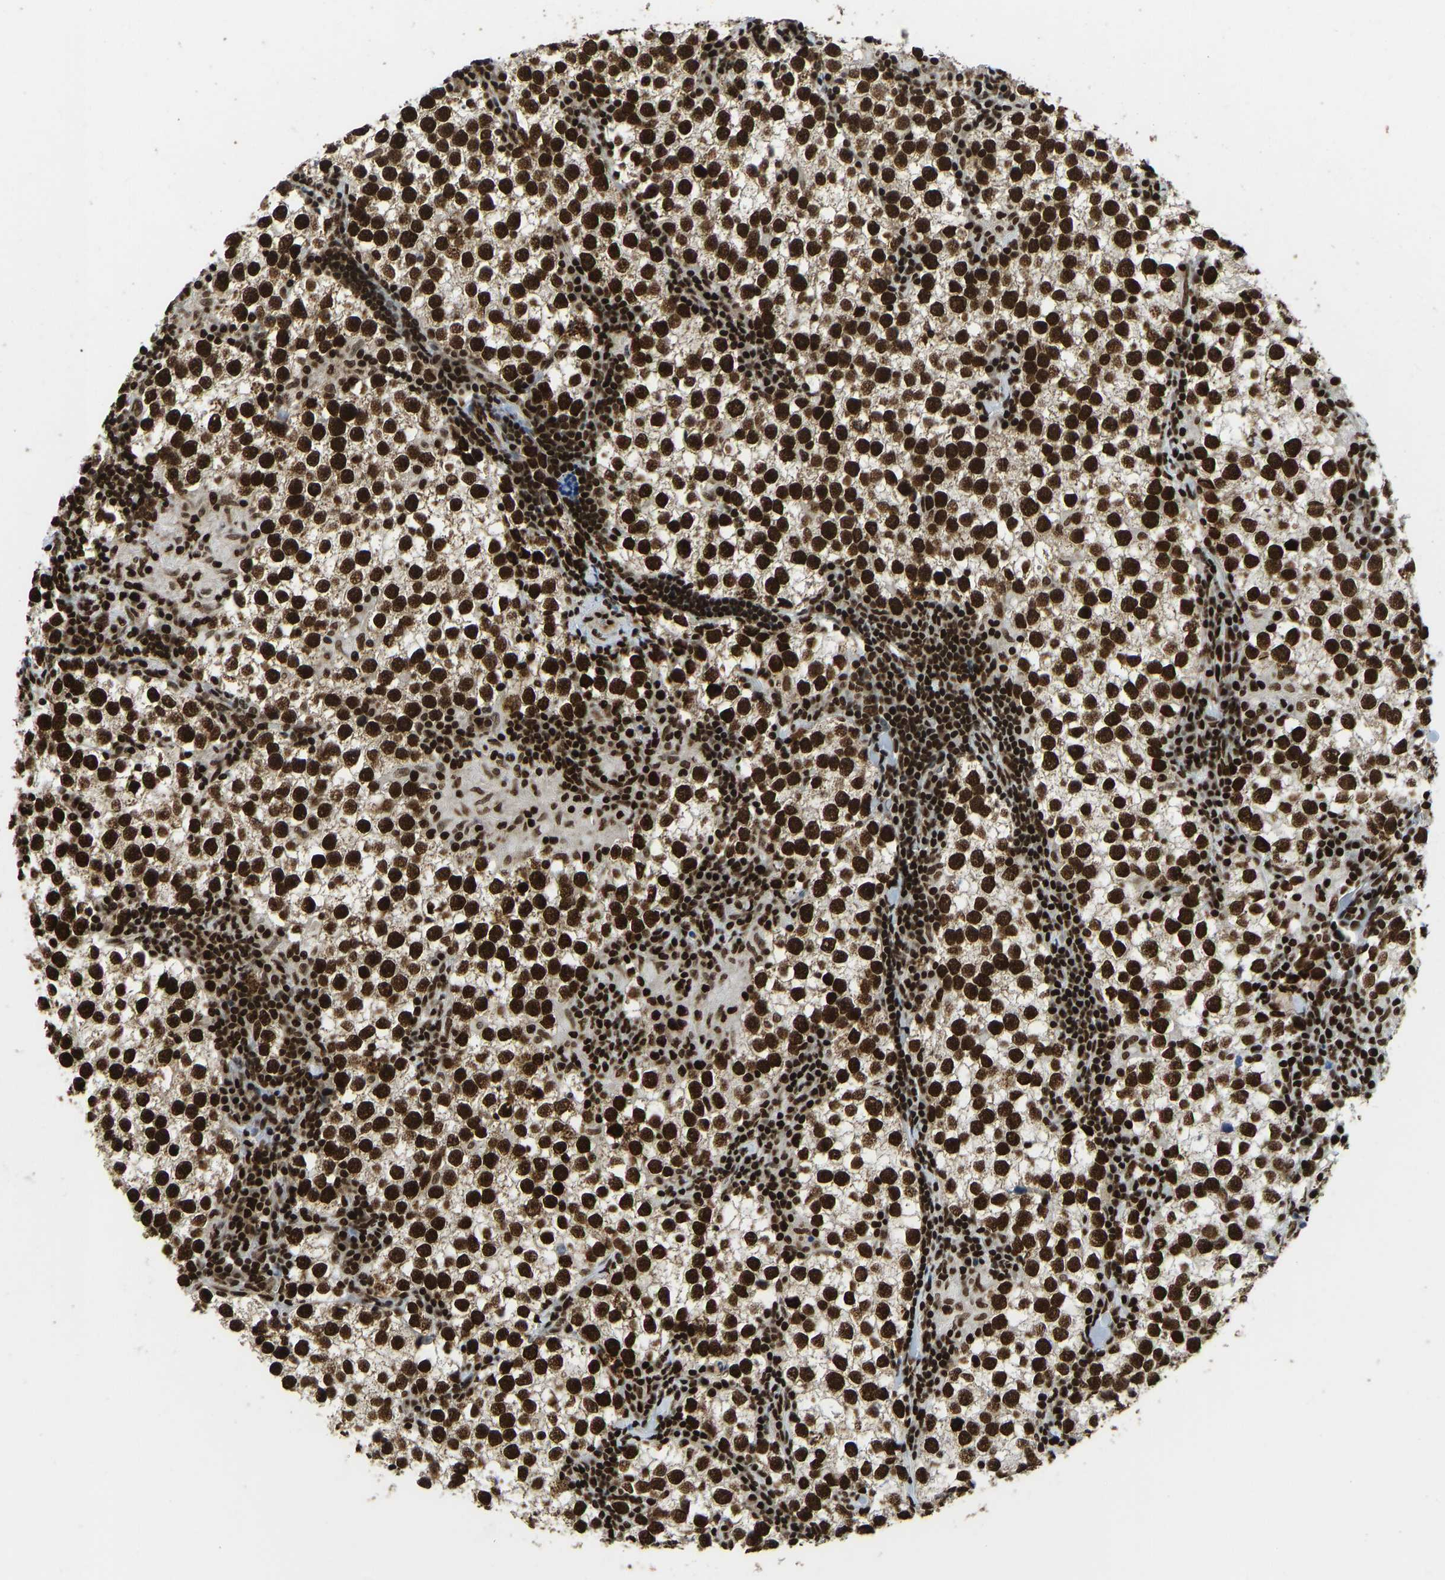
{"staining": {"intensity": "strong", "quantity": ">75%", "location": "nuclear"}, "tissue": "testis cancer", "cell_type": "Tumor cells", "image_type": "cancer", "snomed": [{"axis": "morphology", "description": "Seminoma, NOS"}, {"axis": "morphology", "description": "Carcinoma, Embryonal, NOS"}, {"axis": "topography", "description": "Testis"}], "caption": "The immunohistochemical stain shows strong nuclear staining in tumor cells of testis cancer (seminoma) tissue.", "gene": "ZSCAN20", "patient": {"sex": "male", "age": 36}}